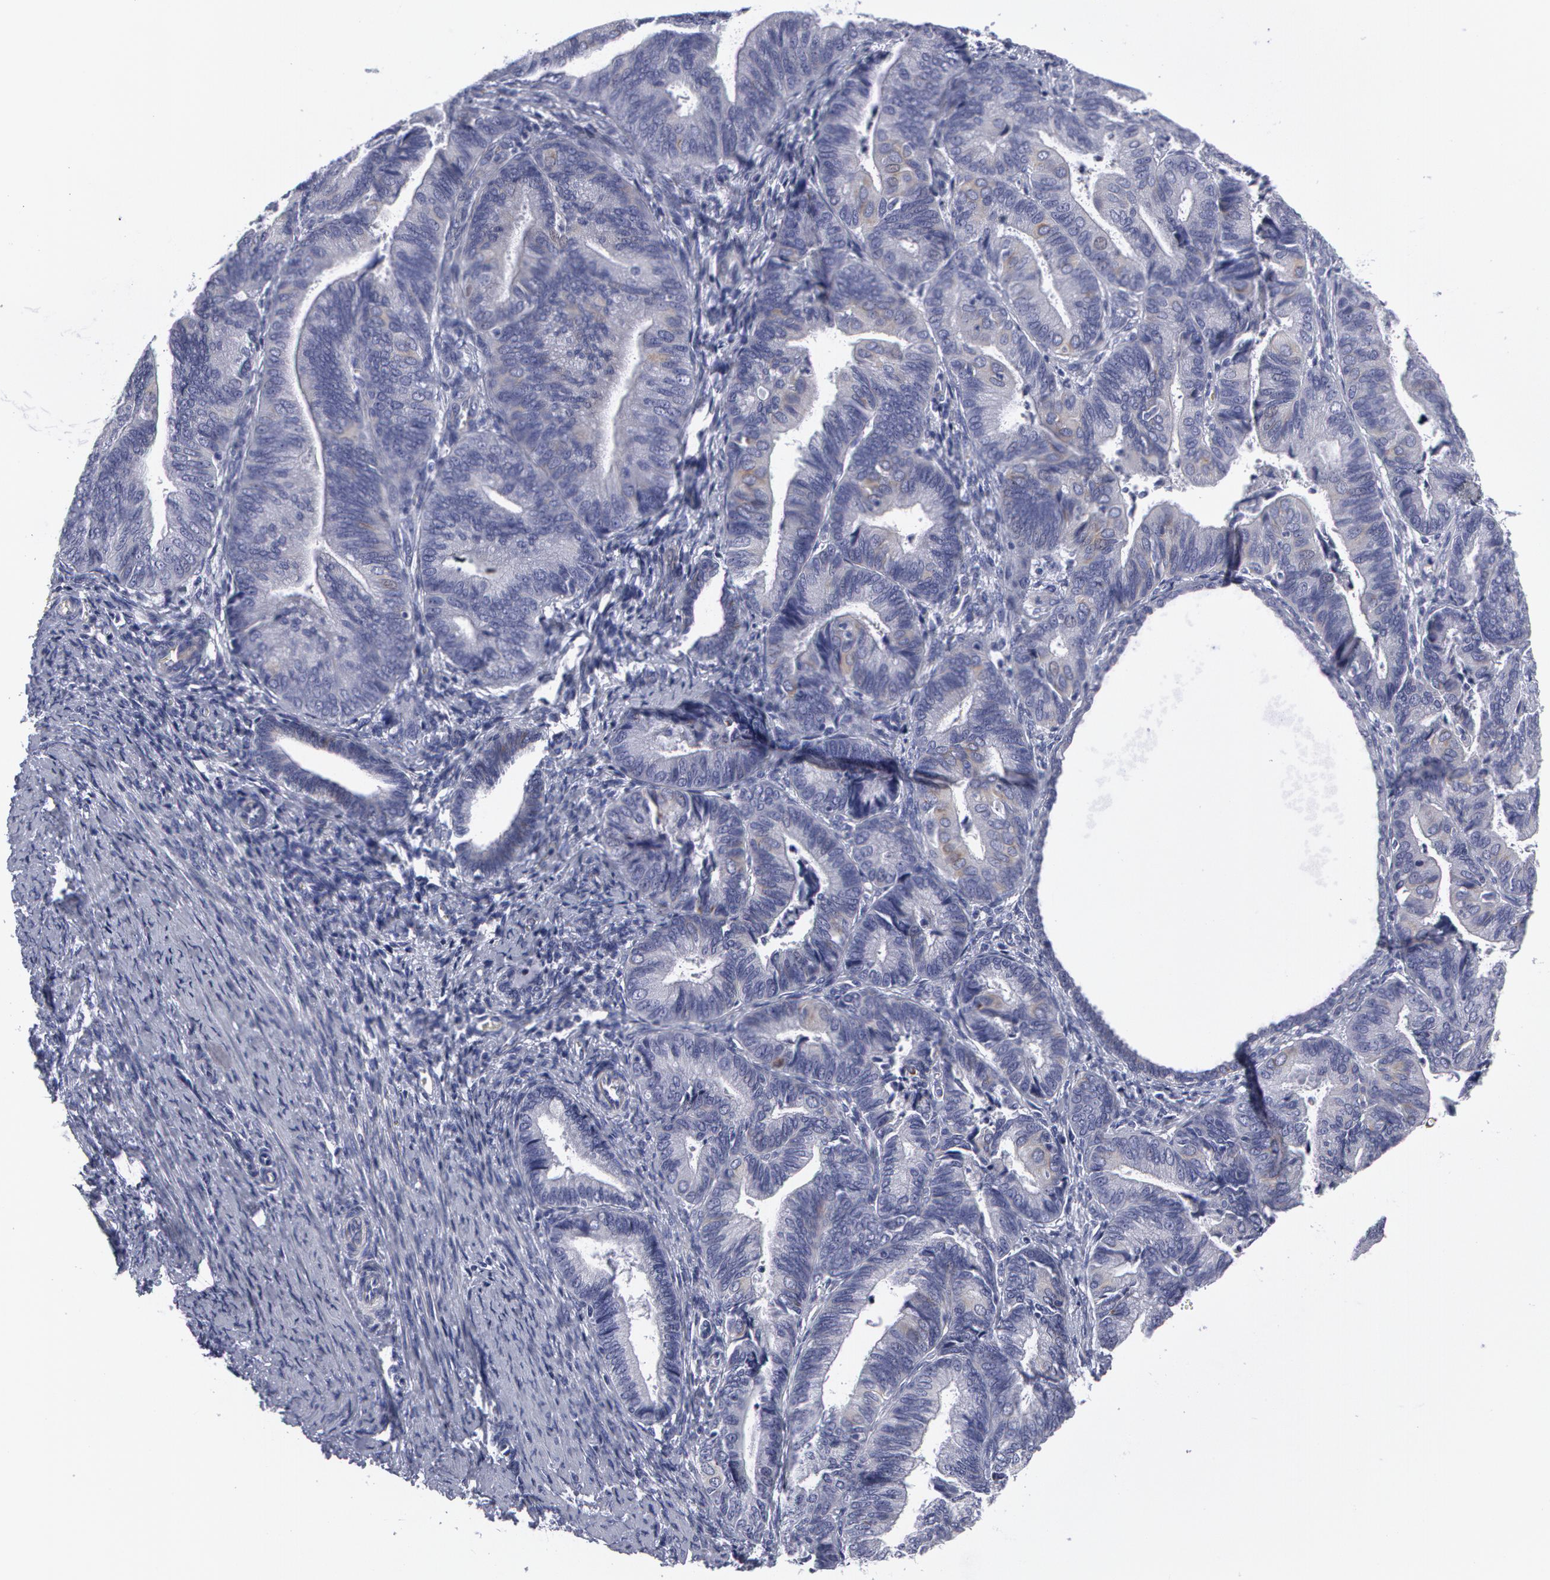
{"staining": {"intensity": "negative", "quantity": "none", "location": "none"}, "tissue": "endometrial cancer", "cell_type": "Tumor cells", "image_type": "cancer", "snomed": [{"axis": "morphology", "description": "Adenocarcinoma, NOS"}, {"axis": "topography", "description": "Endometrium"}], "caption": "A micrograph of human adenocarcinoma (endometrial) is negative for staining in tumor cells.", "gene": "SMC1B", "patient": {"sex": "female", "age": 63}}